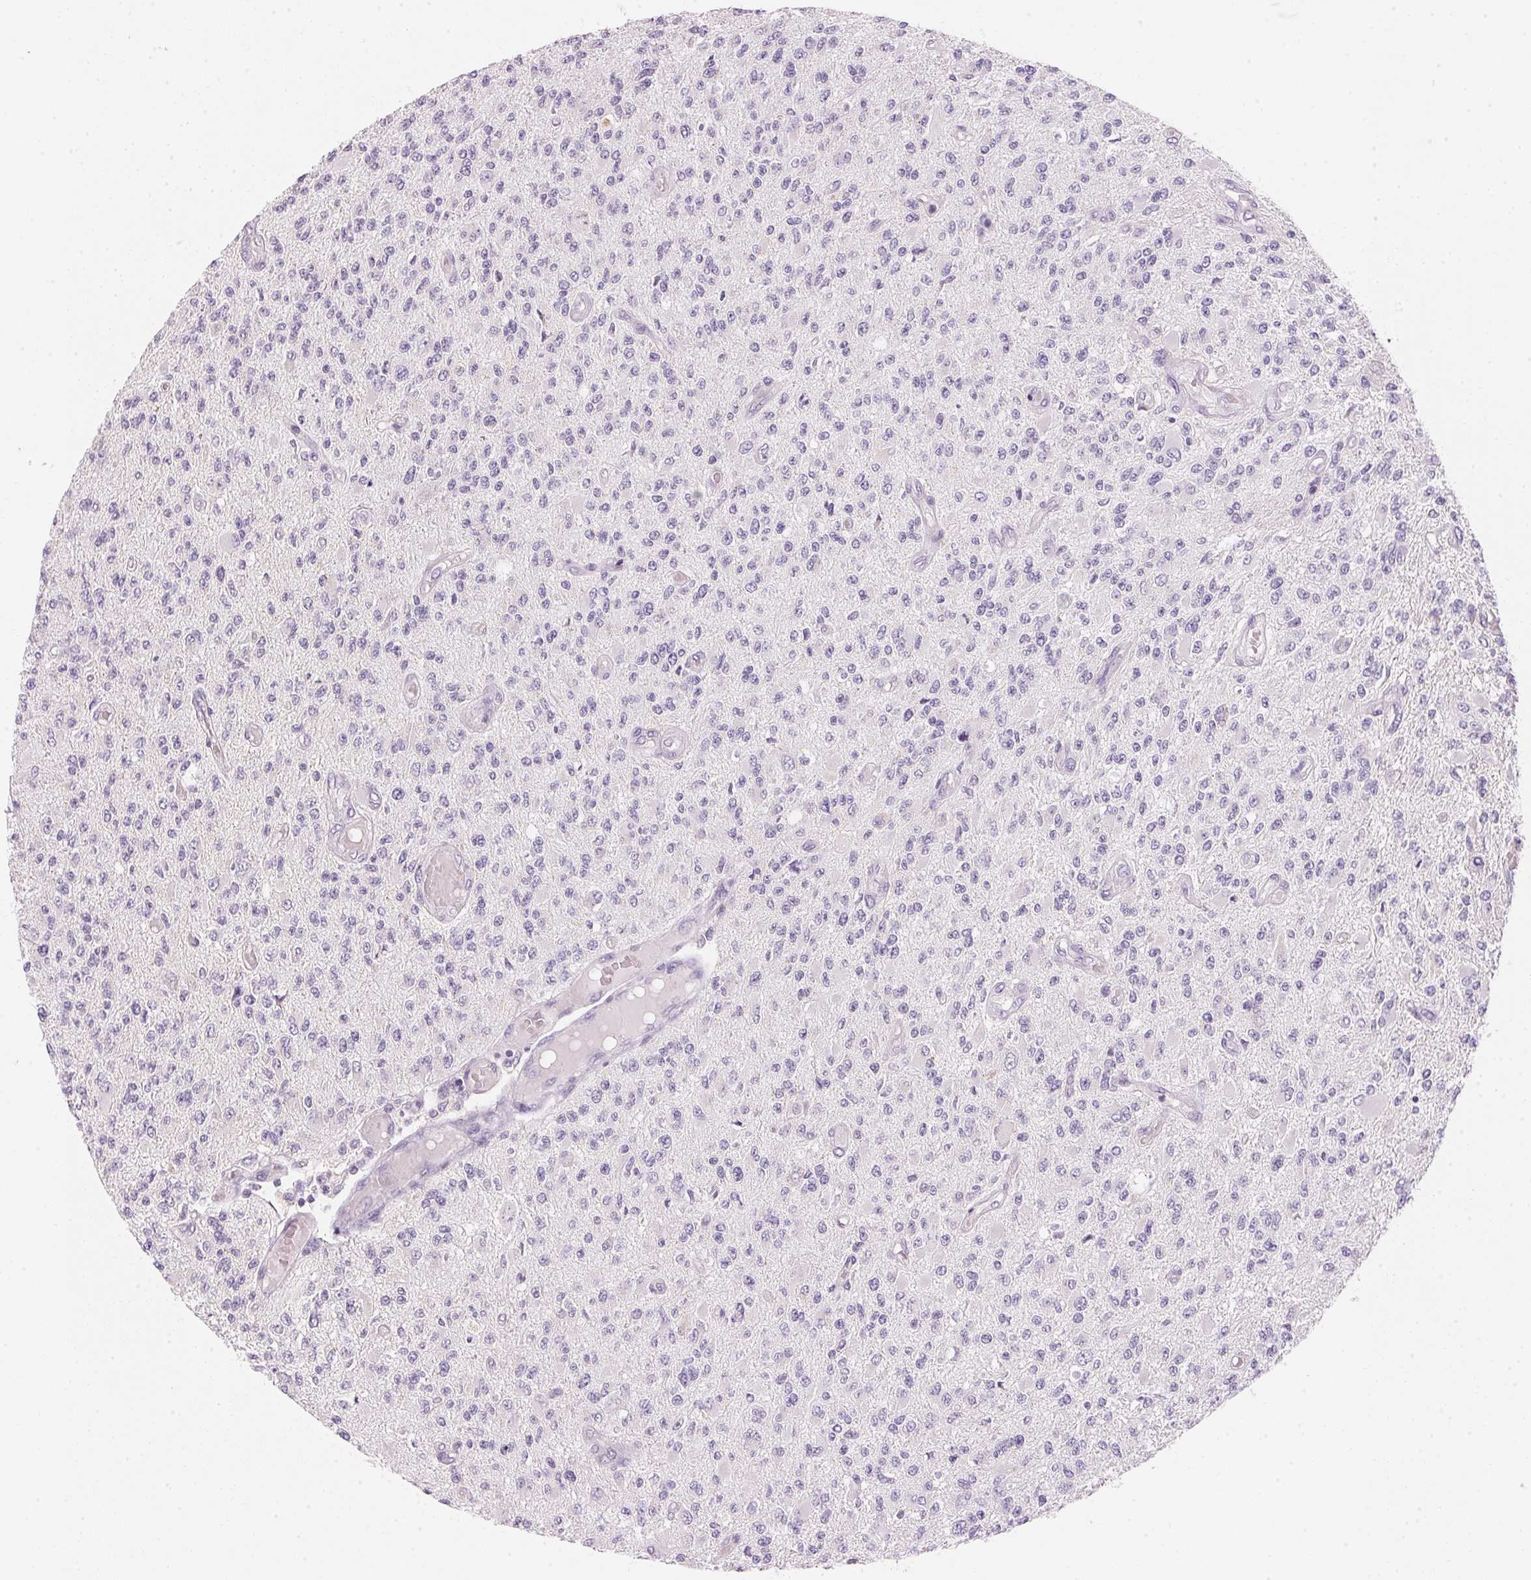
{"staining": {"intensity": "negative", "quantity": "none", "location": "none"}, "tissue": "glioma", "cell_type": "Tumor cells", "image_type": "cancer", "snomed": [{"axis": "morphology", "description": "Glioma, malignant, High grade"}, {"axis": "topography", "description": "Brain"}], "caption": "Histopathology image shows no protein staining in tumor cells of glioma tissue.", "gene": "CYP11B1", "patient": {"sex": "female", "age": 63}}